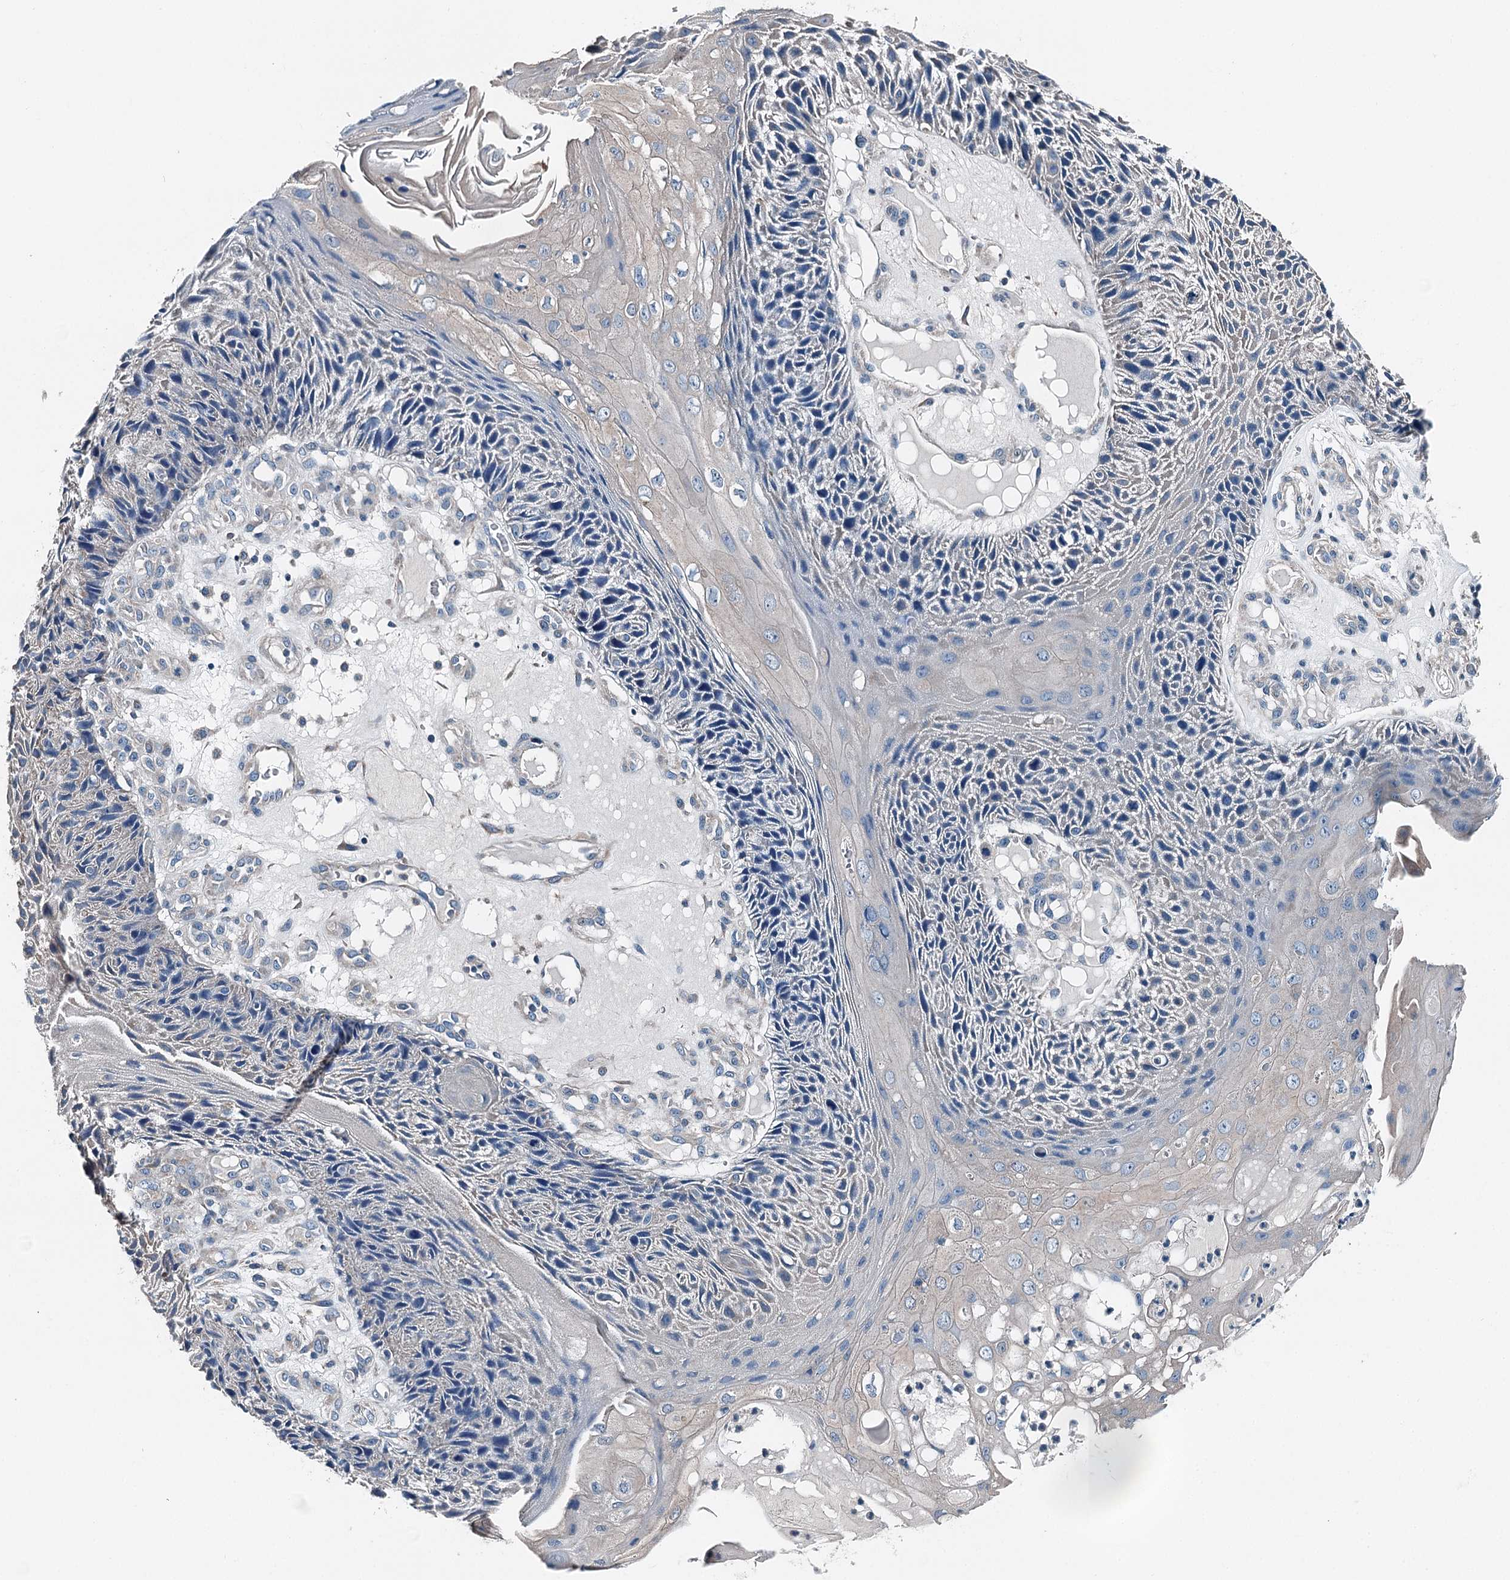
{"staining": {"intensity": "negative", "quantity": "none", "location": "none"}, "tissue": "skin cancer", "cell_type": "Tumor cells", "image_type": "cancer", "snomed": [{"axis": "morphology", "description": "Squamous cell carcinoma, NOS"}, {"axis": "topography", "description": "Skin"}], "caption": "Skin cancer (squamous cell carcinoma) was stained to show a protein in brown. There is no significant positivity in tumor cells.", "gene": "BHMT", "patient": {"sex": "female", "age": 88}}